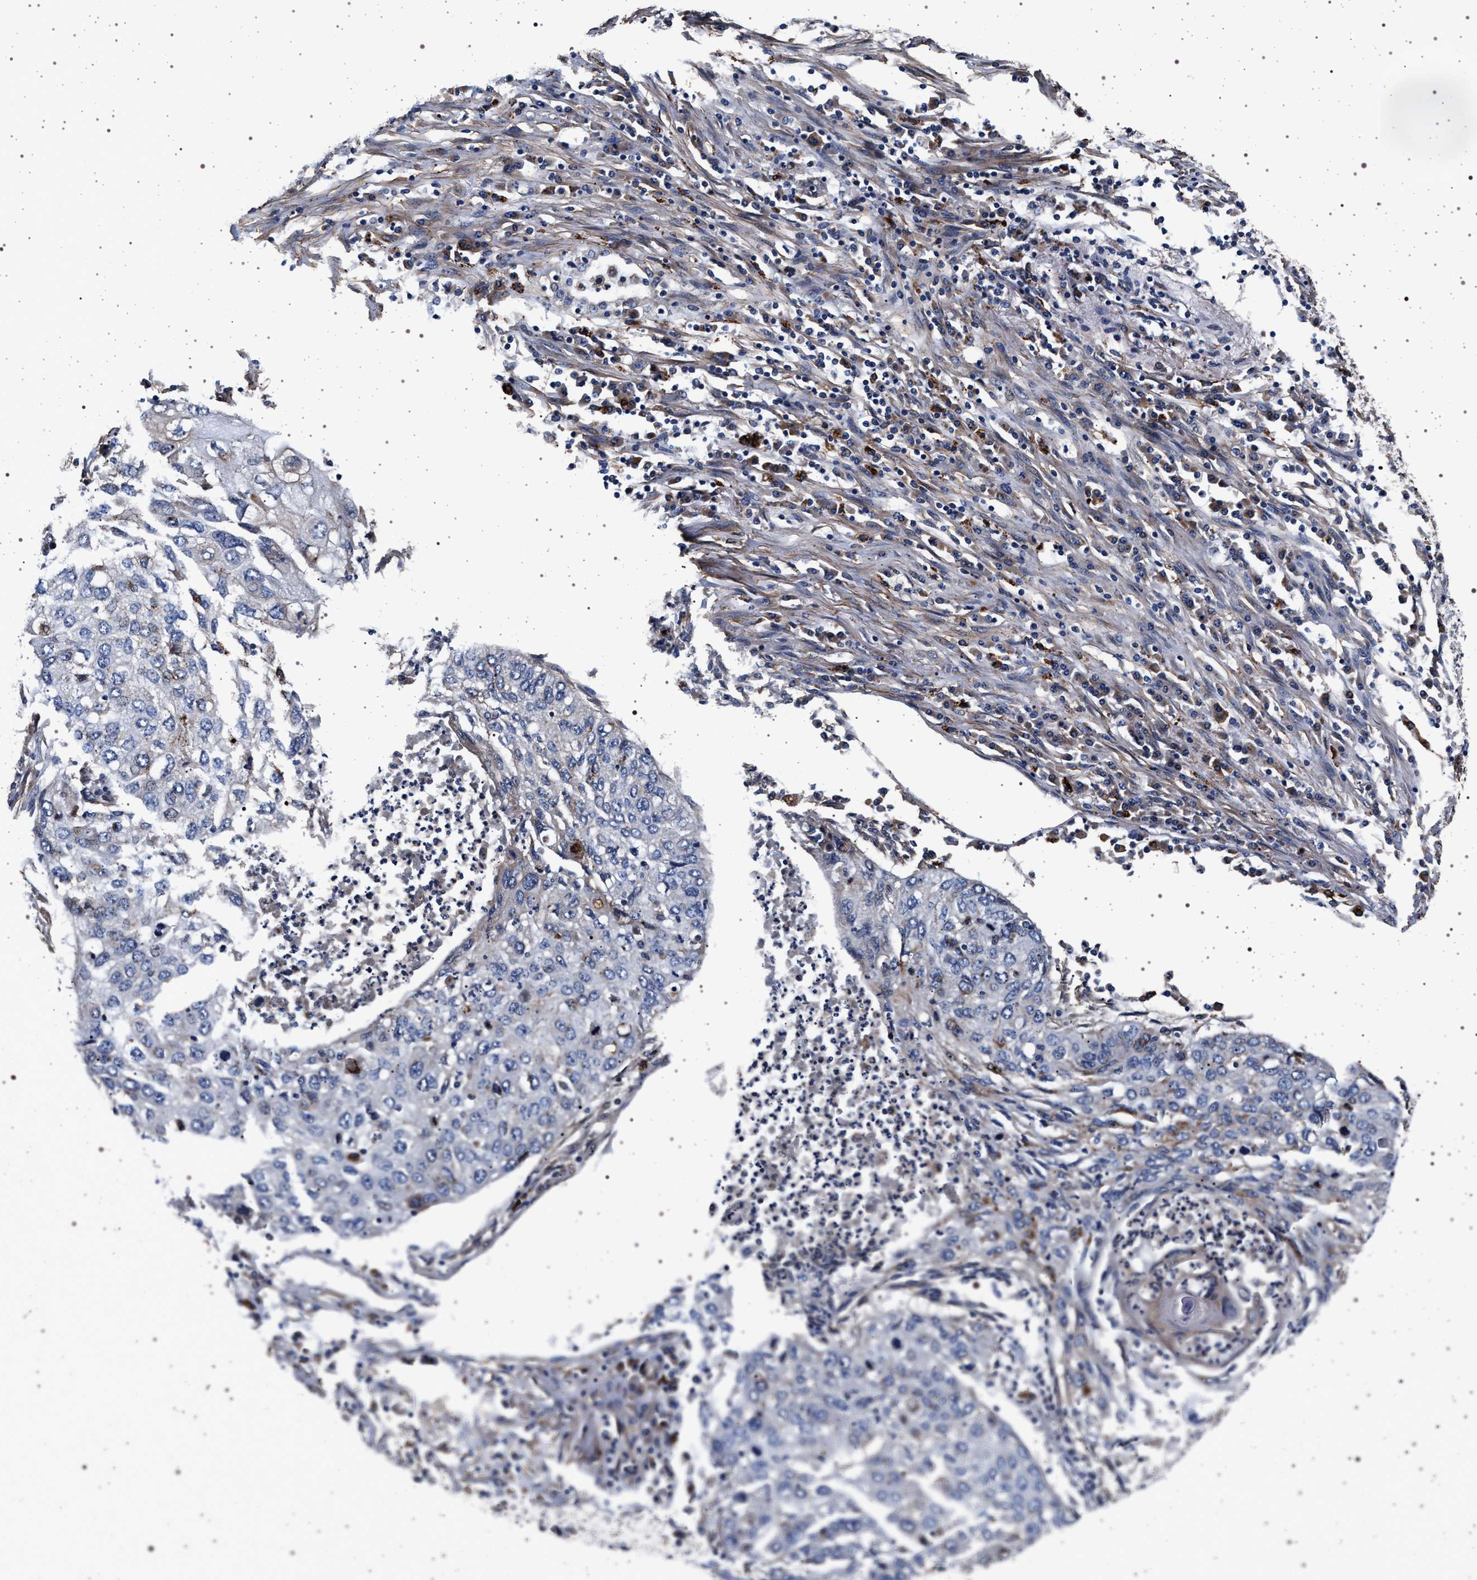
{"staining": {"intensity": "negative", "quantity": "none", "location": "none"}, "tissue": "lung cancer", "cell_type": "Tumor cells", "image_type": "cancer", "snomed": [{"axis": "morphology", "description": "Squamous cell carcinoma, NOS"}, {"axis": "topography", "description": "Lung"}], "caption": "Tumor cells show no significant expression in lung cancer (squamous cell carcinoma).", "gene": "KCNK6", "patient": {"sex": "female", "age": 63}}